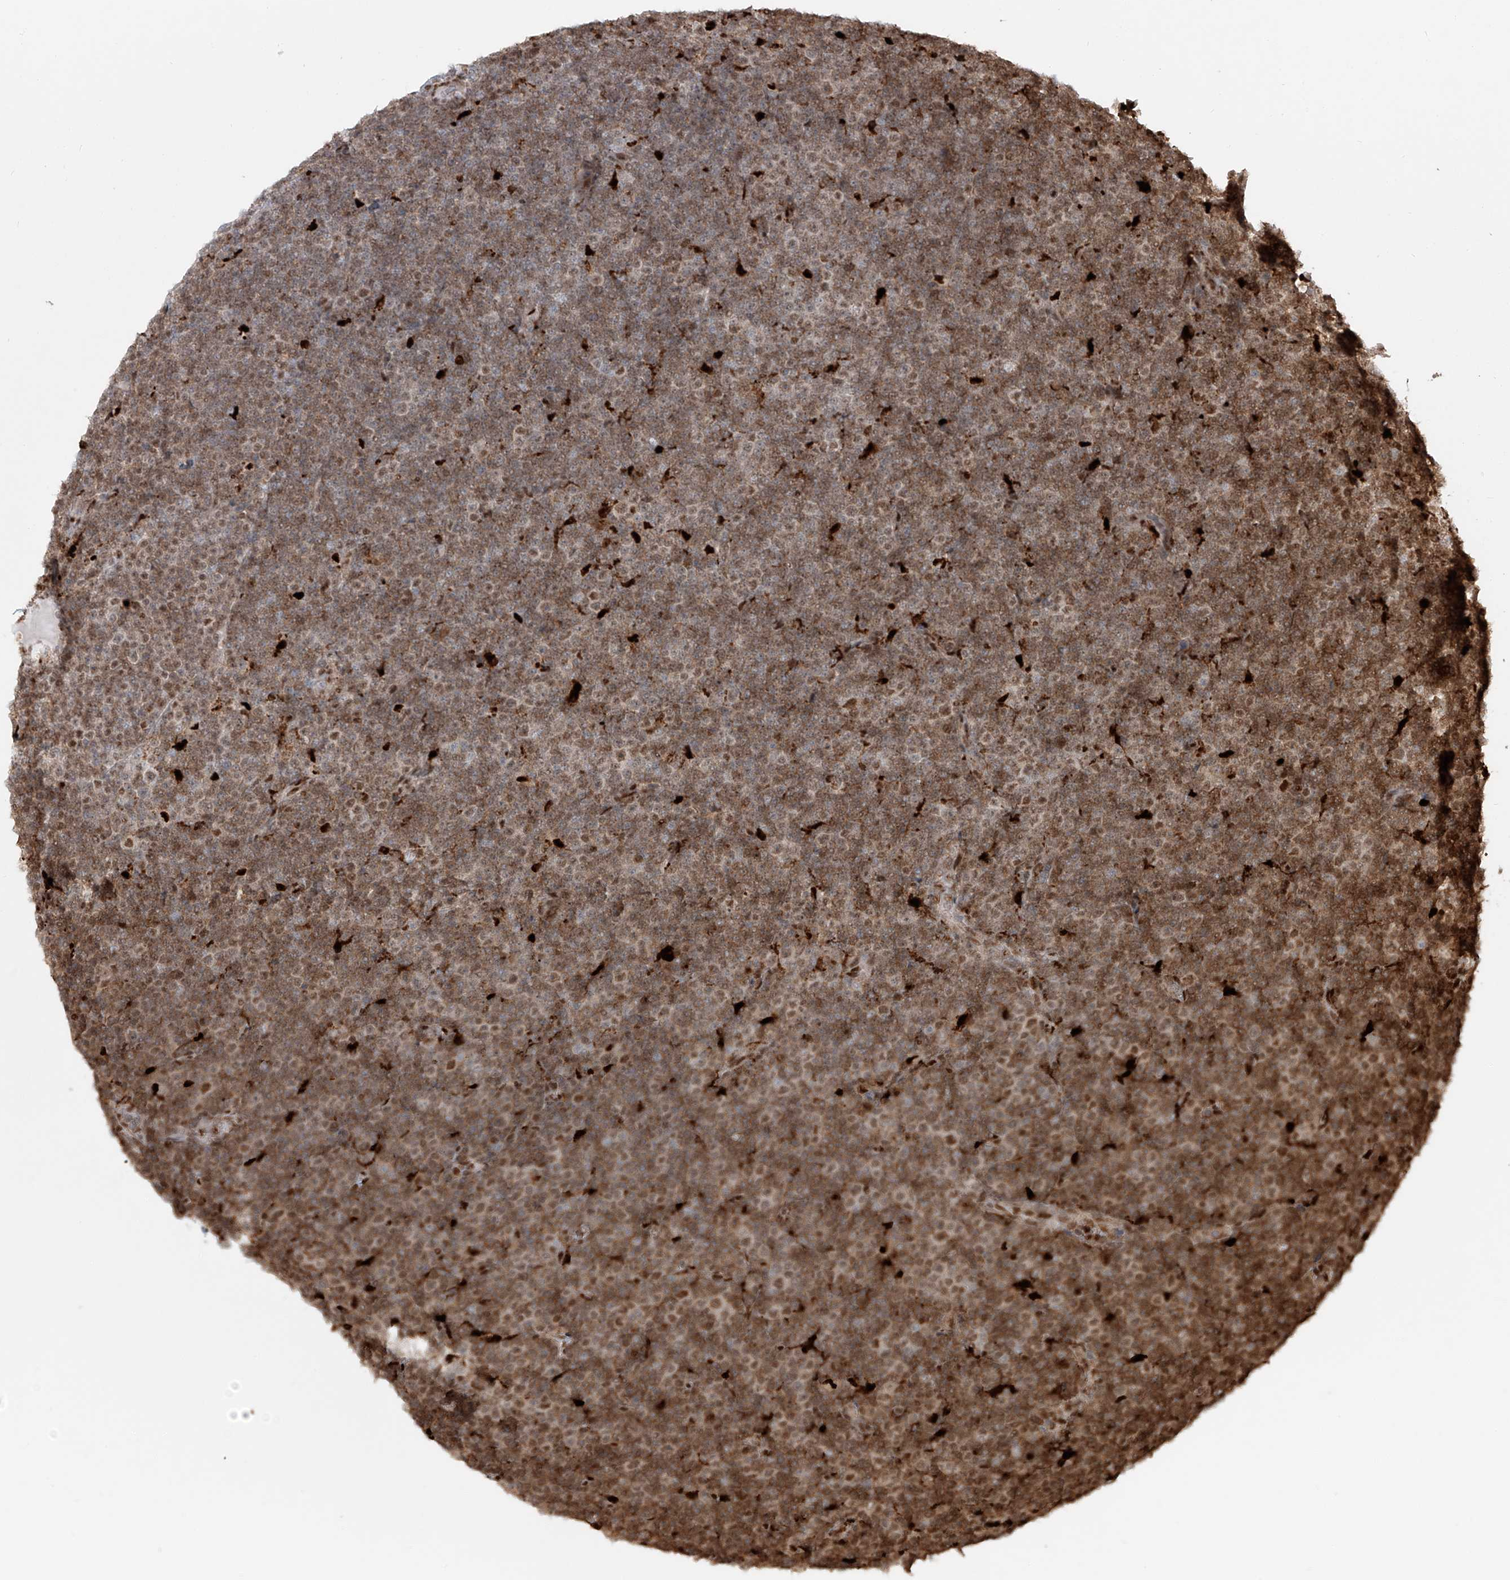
{"staining": {"intensity": "moderate", "quantity": ">75%", "location": "nuclear"}, "tissue": "lymphoma", "cell_type": "Tumor cells", "image_type": "cancer", "snomed": [{"axis": "morphology", "description": "Malignant lymphoma, non-Hodgkin's type, Low grade"}, {"axis": "topography", "description": "Lymph node"}], "caption": "Tumor cells show moderate nuclear staining in approximately >75% of cells in lymphoma.", "gene": "DZIP1L", "patient": {"sex": "female", "age": 67}}